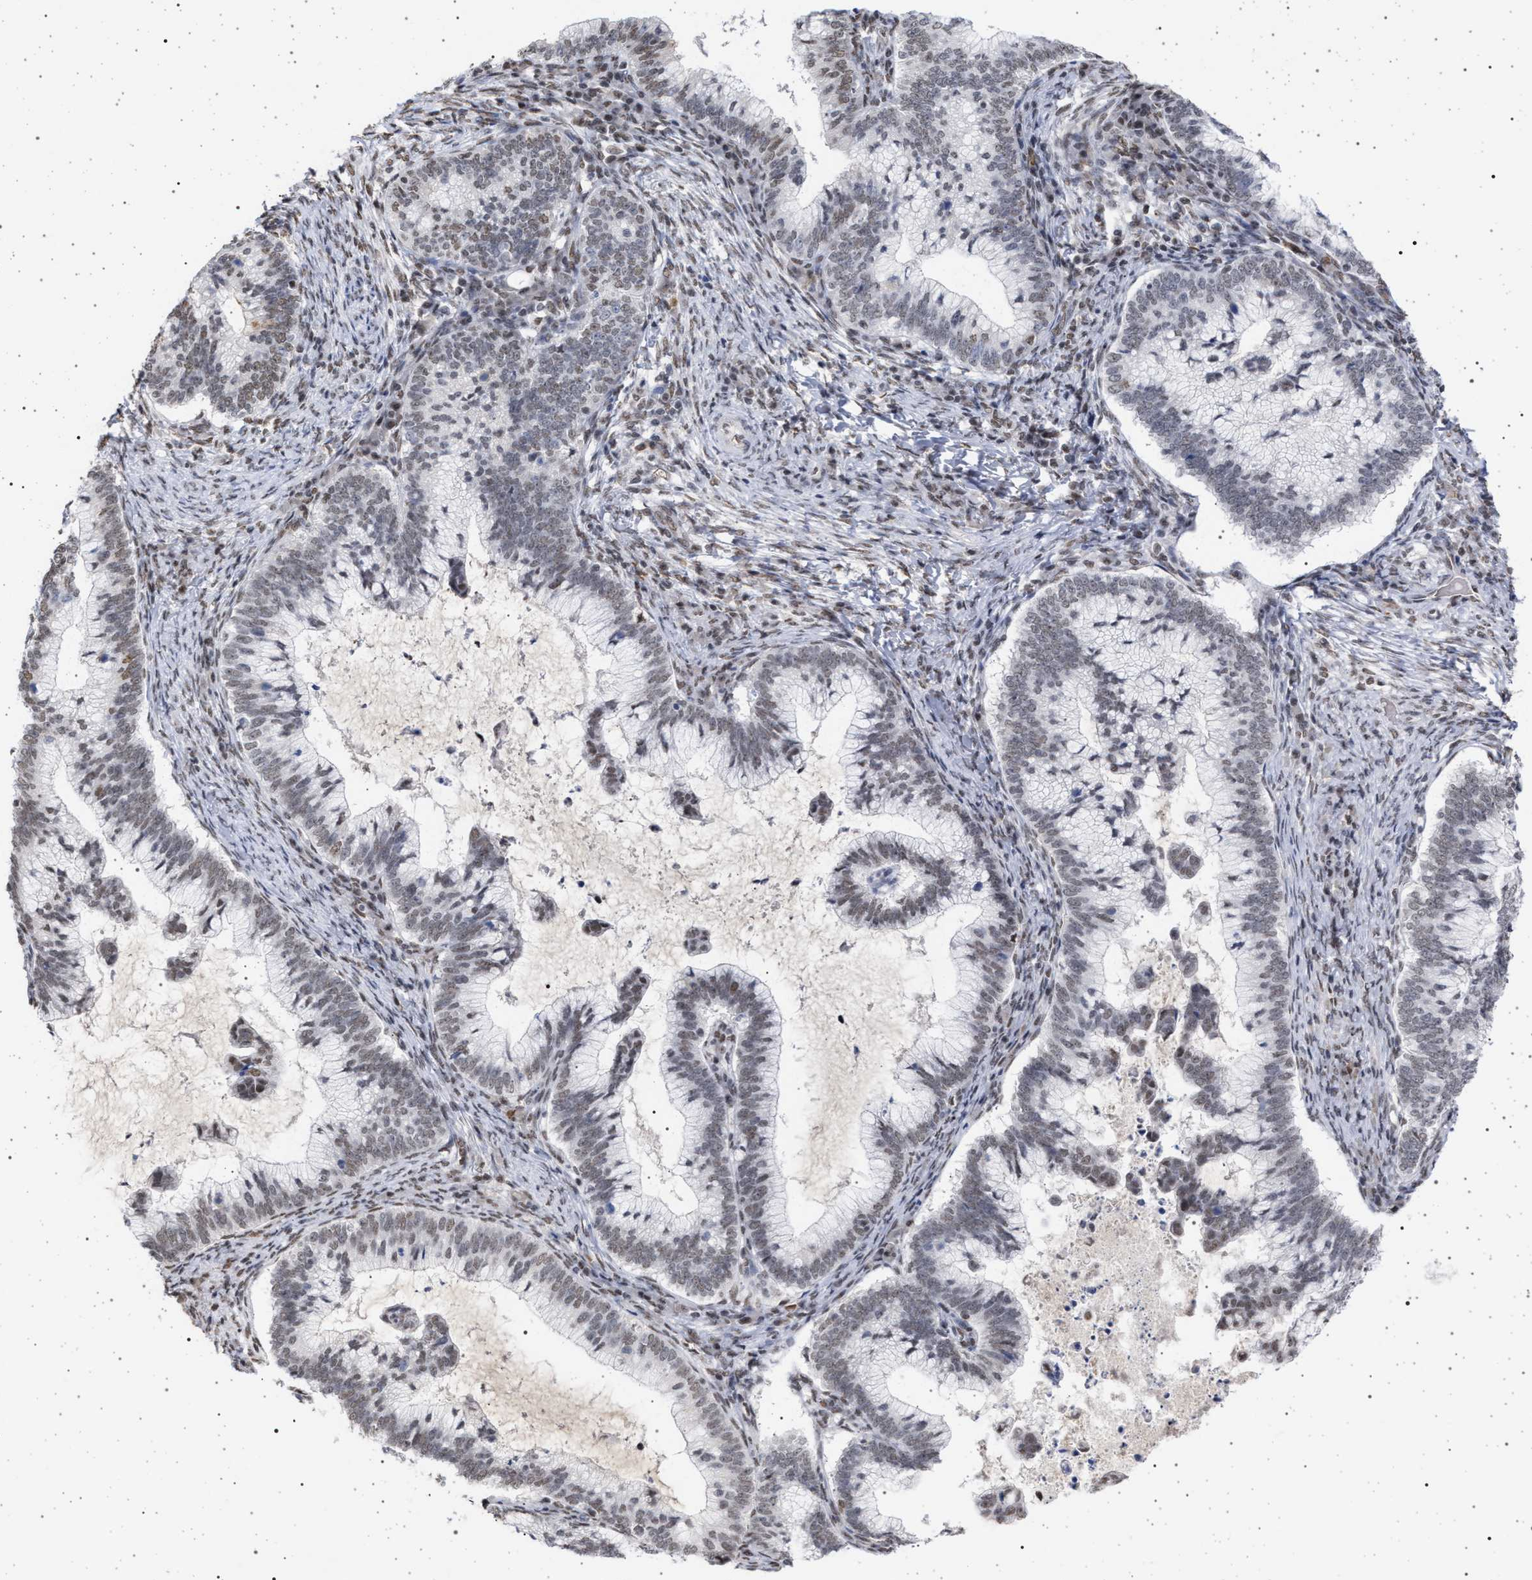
{"staining": {"intensity": "weak", "quantity": "<25%", "location": "nuclear"}, "tissue": "cervical cancer", "cell_type": "Tumor cells", "image_type": "cancer", "snomed": [{"axis": "morphology", "description": "Adenocarcinoma, NOS"}, {"axis": "topography", "description": "Cervix"}], "caption": "Immunohistochemistry micrograph of neoplastic tissue: human adenocarcinoma (cervical) stained with DAB displays no significant protein expression in tumor cells.", "gene": "PHF12", "patient": {"sex": "female", "age": 36}}